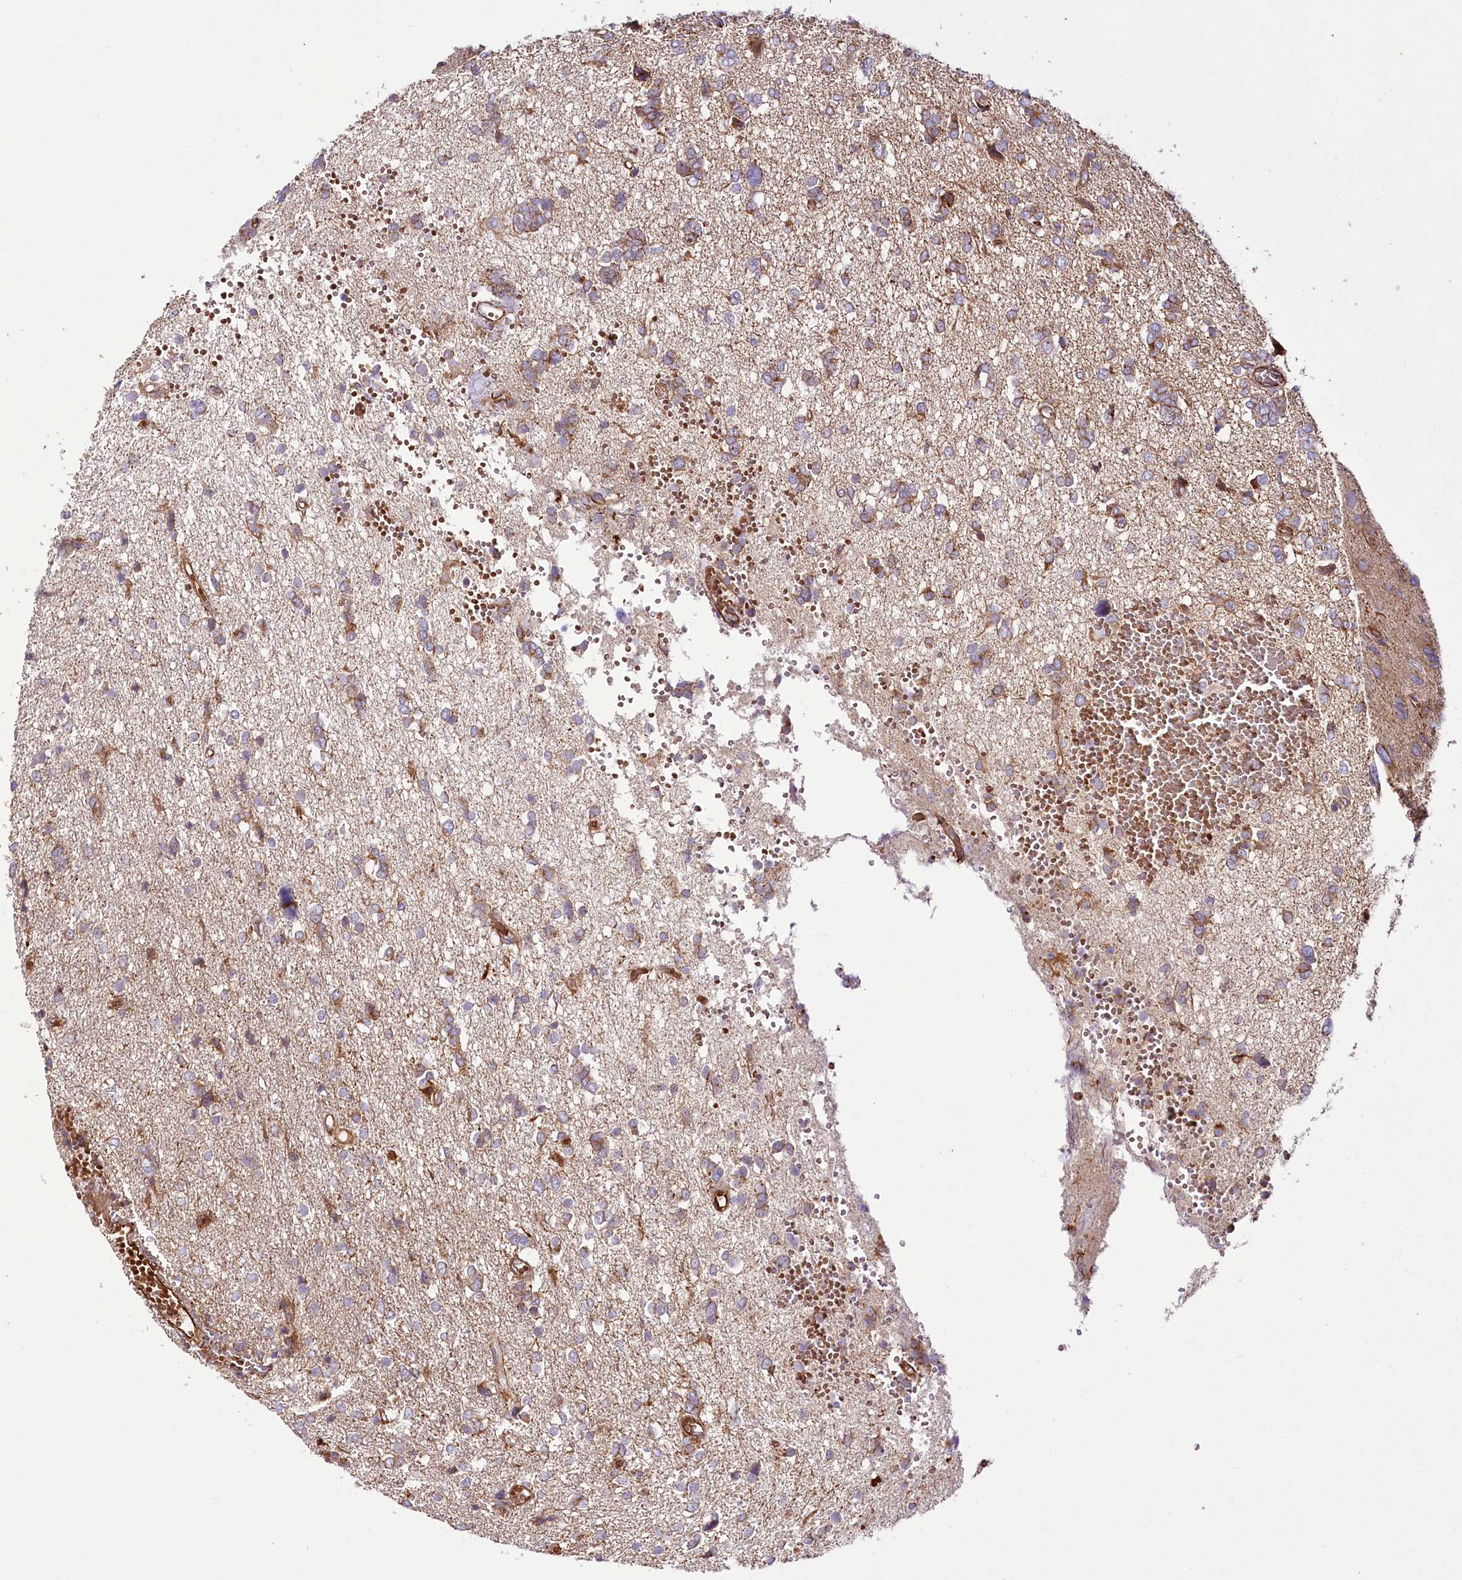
{"staining": {"intensity": "weak", "quantity": "25%-75%", "location": "cytoplasmic/membranous"}, "tissue": "glioma", "cell_type": "Tumor cells", "image_type": "cancer", "snomed": [{"axis": "morphology", "description": "Glioma, malignant, High grade"}, {"axis": "topography", "description": "Brain"}], "caption": "Malignant glioma (high-grade) tissue demonstrates weak cytoplasmic/membranous positivity in approximately 25%-75% of tumor cells", "gene": "THUMPD3", "patient": {"sex": "female", "age": 59}}